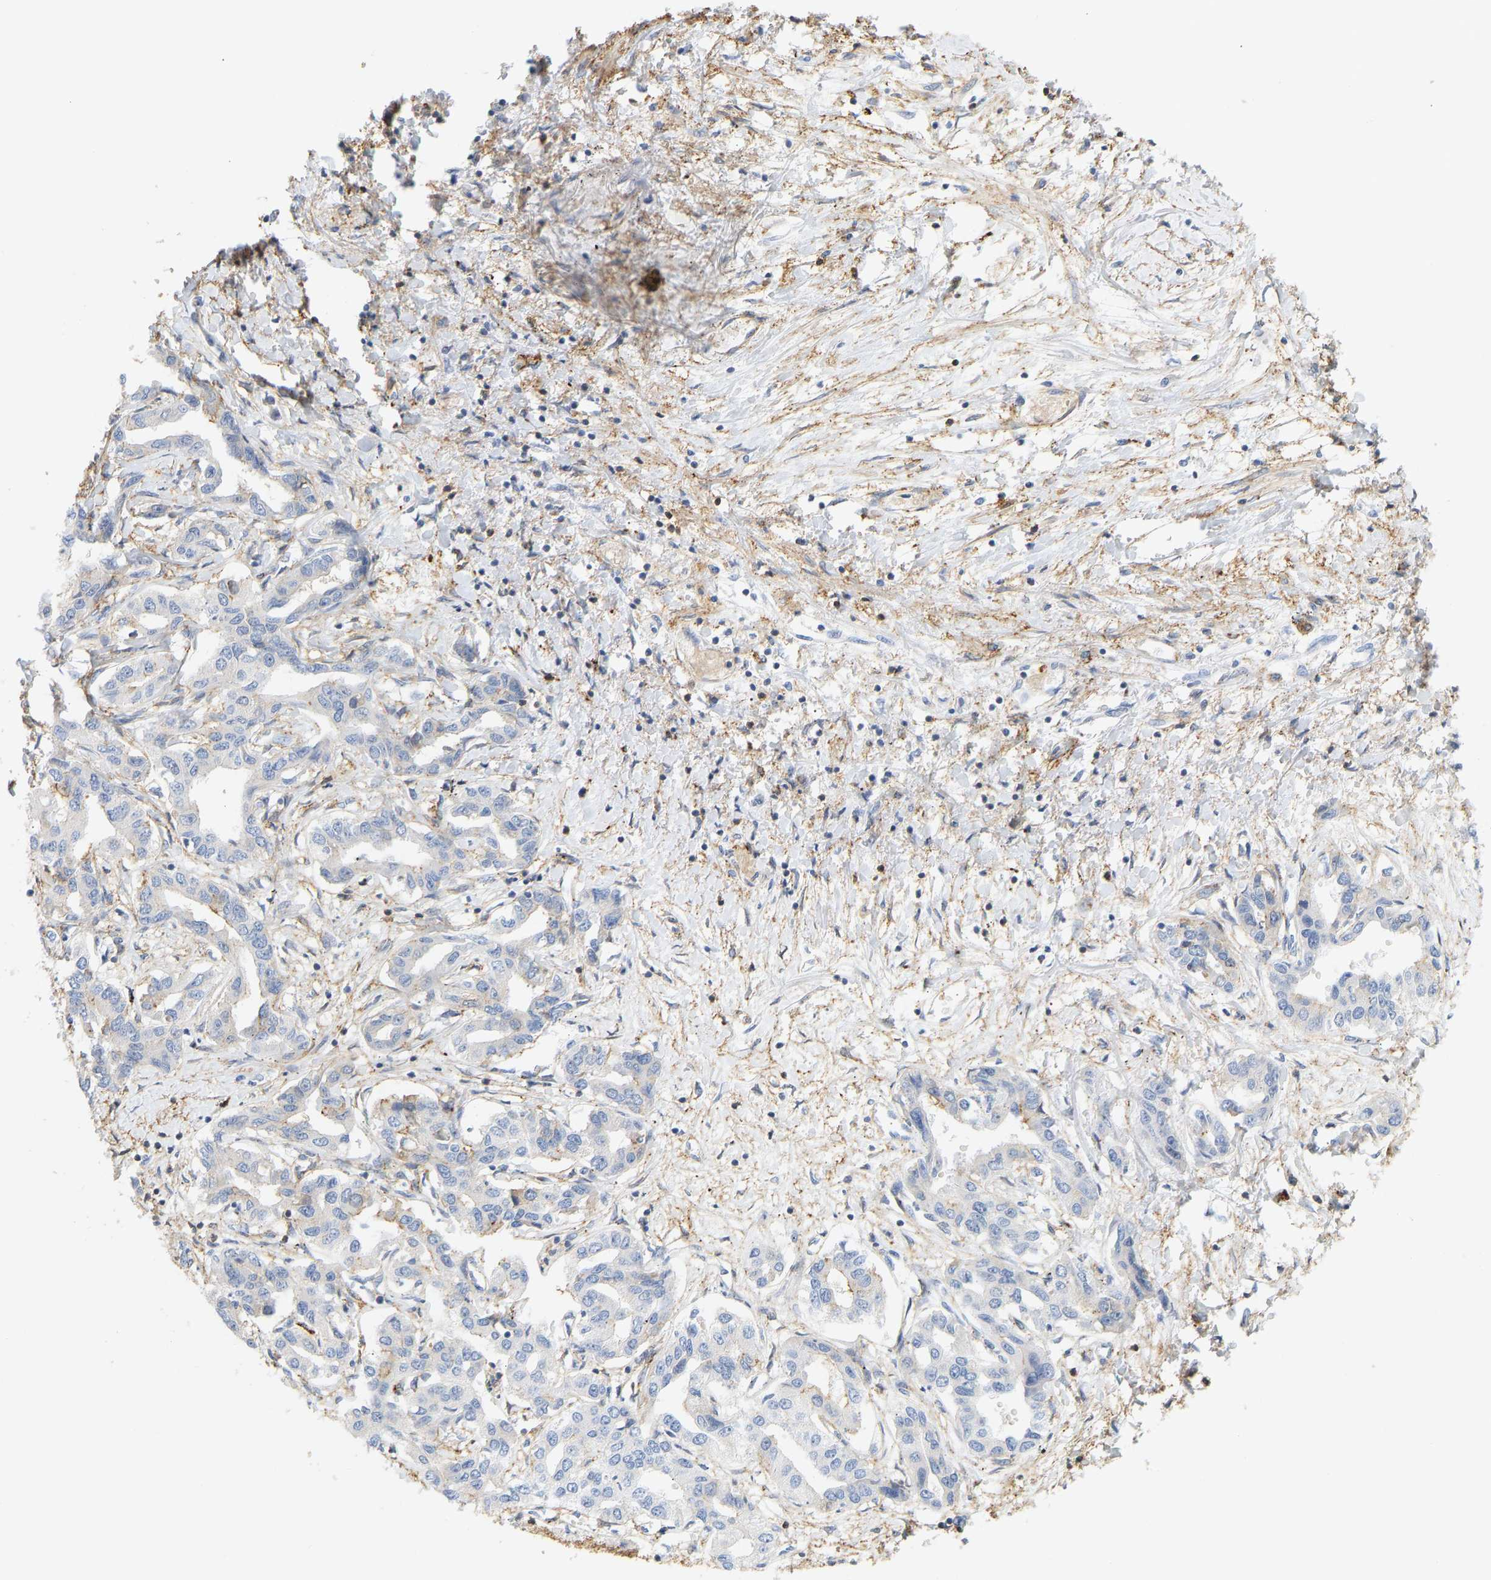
{"staining": {"intensity": "moderate", "quantity": "<25%", "location": "cytoplasmic/membranous"}, "tissue": "liver cancer", "cell_type": "Tumor cells", "image_type": "cancer", "snomed": [{"axis": "morphology", "description": "Cholangiocarcinoma"}, {"axis": "topography", "description": "Liver"}], "caption": "Brown immunohistochemical staining in human liver cancer shows moderate cytoplasmic/membranous positivity in about <25% of tumor cells. (IHC, brightfield microscopy, high magnification).", "gene": "BVES", "patient": {"sex": "male", "age": 59}}